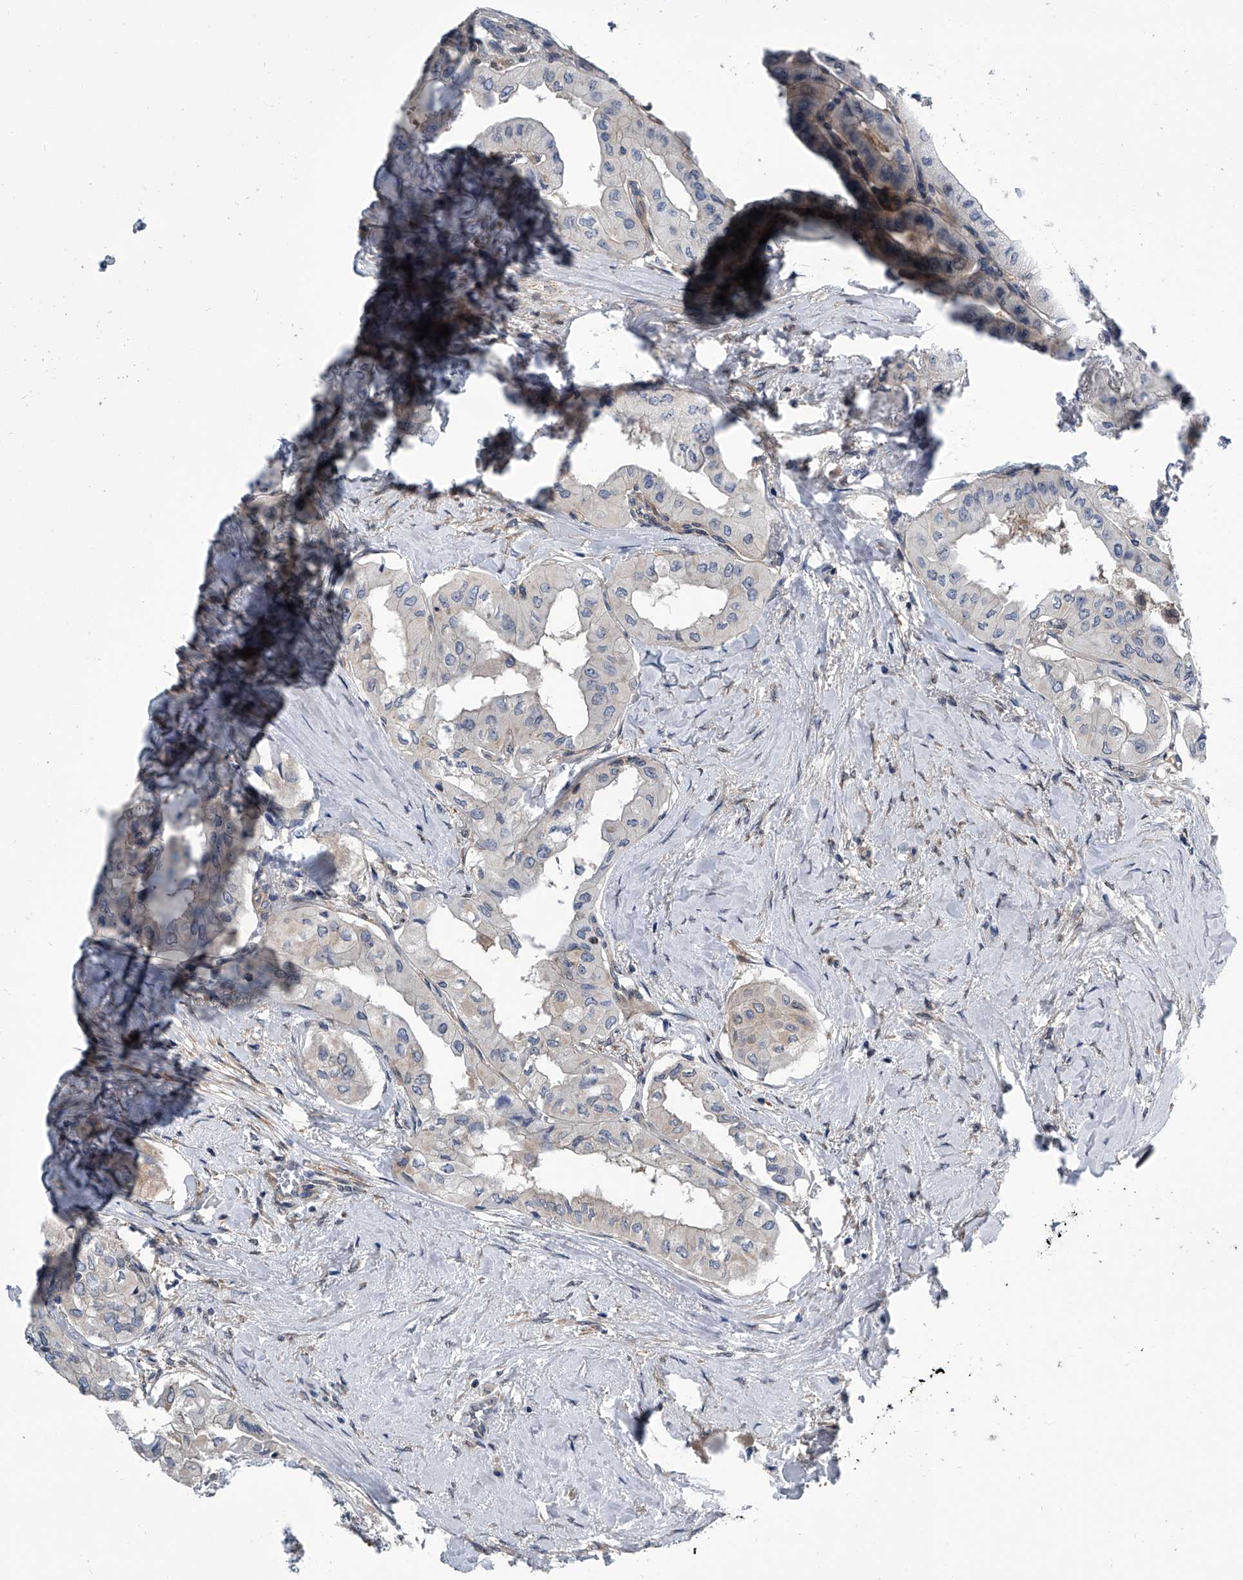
{"staining": {"intensity": "negative", "quantity": "none", "location": "none"}, "tissue": "thyroid cancer", "cell_type": "Tumor cells", "image_type": "cancer", "snomed": [{"axis": "morphology", "description": "Papillary adenocarcinoma, NOS"}, {"axis": "topography", "description": "Thyroid gland"}], "caption": "Protein analysis of thyroid cancer (papillary adenocarcinoma) shows no significant expression in tumor cells. The staining is performed using DAB (3,3'-diaminobenzidine) brown chromogen with nuclei counter-stained in using hematoxylin.", "gene": "PPP2R5D", "patient": {"sex": "female", "age": 59}}